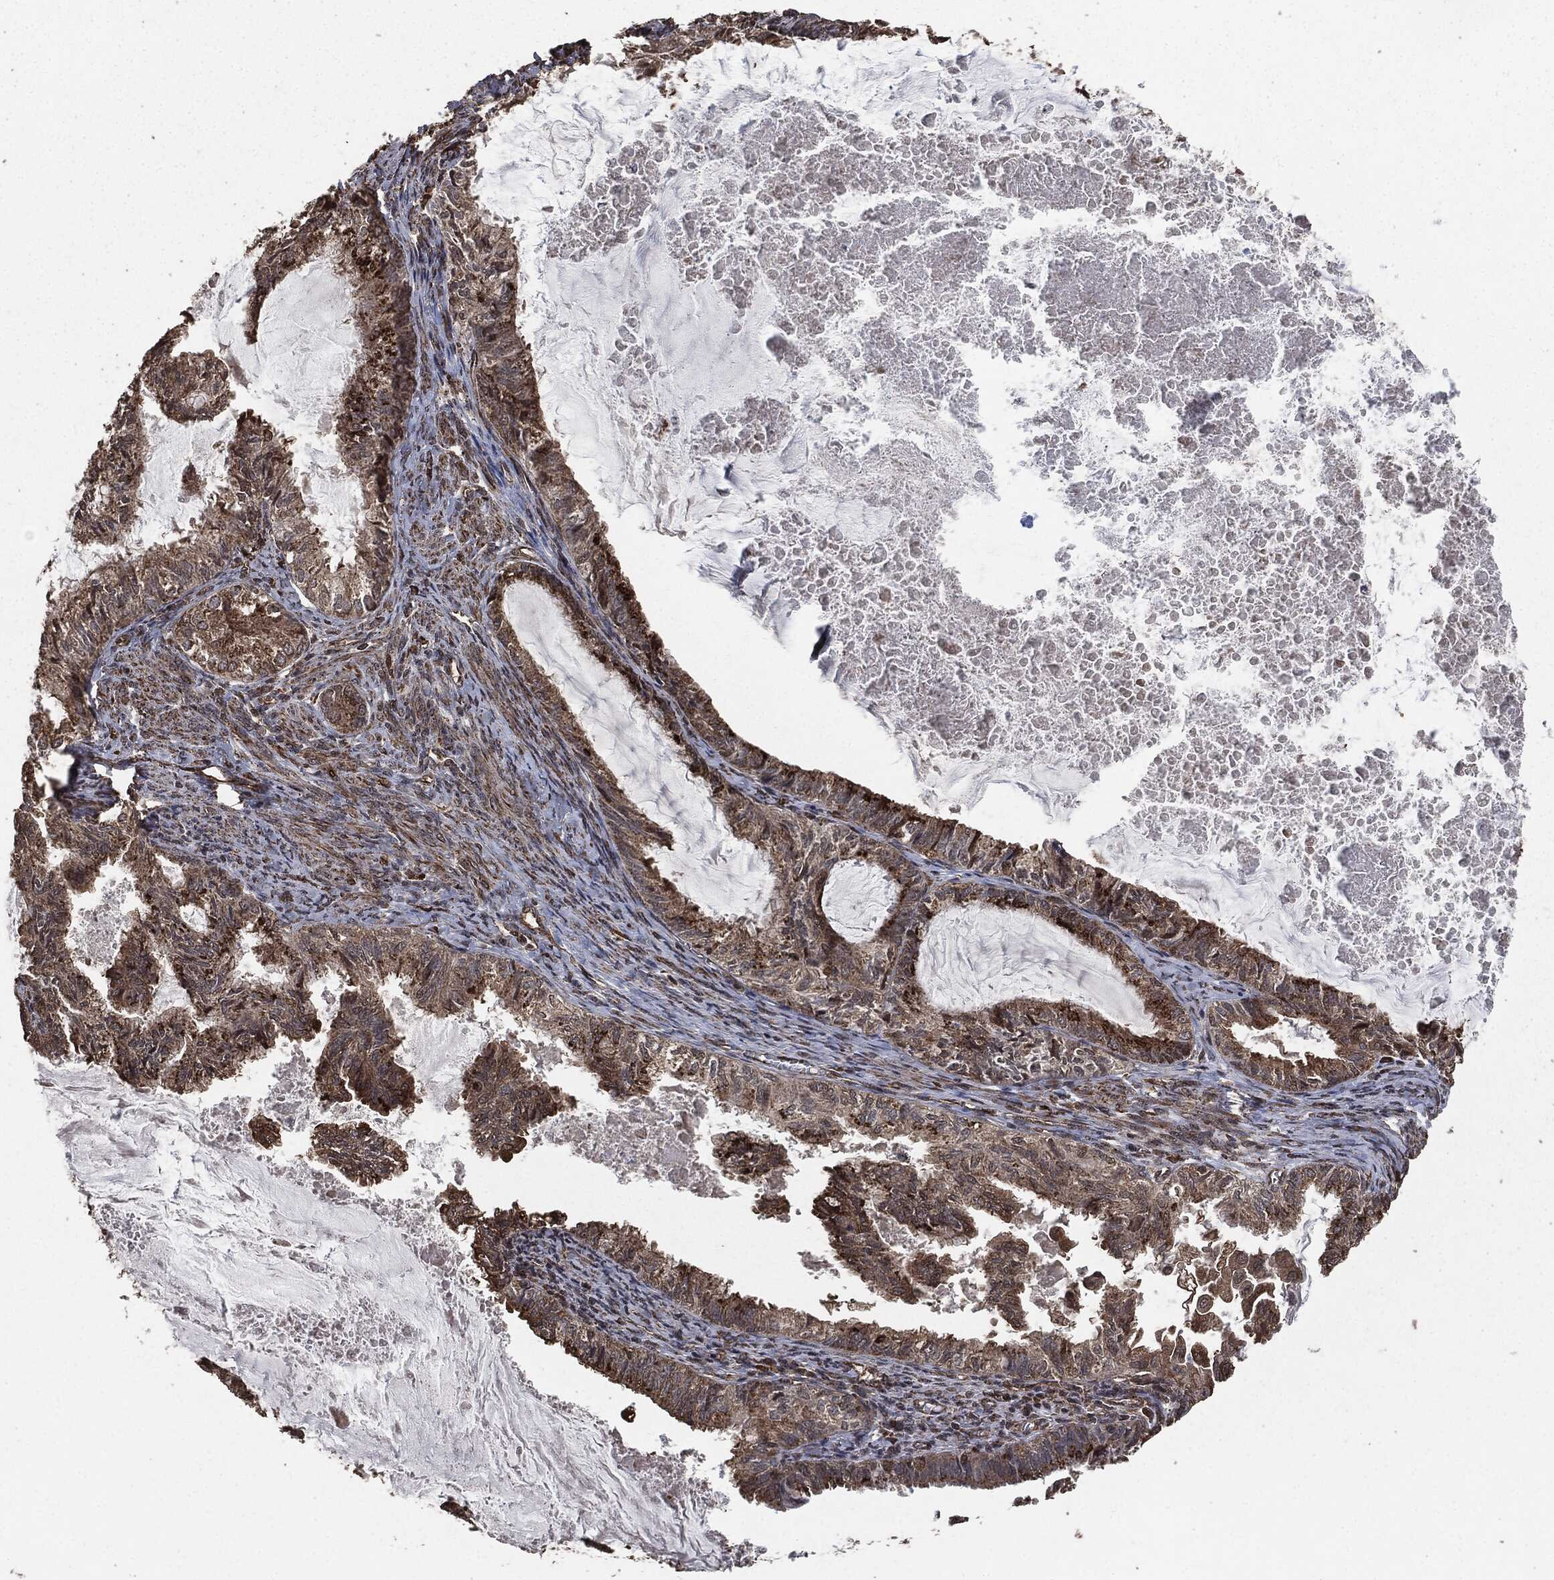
{"staining": {"intensity": "strong", "quantity": "25%-75%", "location": "cytoplasmic/membranous"}, "tissue": "endometrial cancer", "cell_type": "Tumor cells", "image_type": "cancer", "snomed": [{"axis": "morphology", "description": "Adenocarcinoma, NOS"}, {"axis": "topography", "description": "Endometrium"}], "caption": "Immunohistochemical staining of human endometrial cancer reveals high levels of strong cytoplasmic/membranous expression in approximately 25%-75% of tumor cells. (DAB IHC, brown staining for protein, blue staining for nuclei).", "gene": "EGFR", "patient": {"sex": "female", "age": 86}}